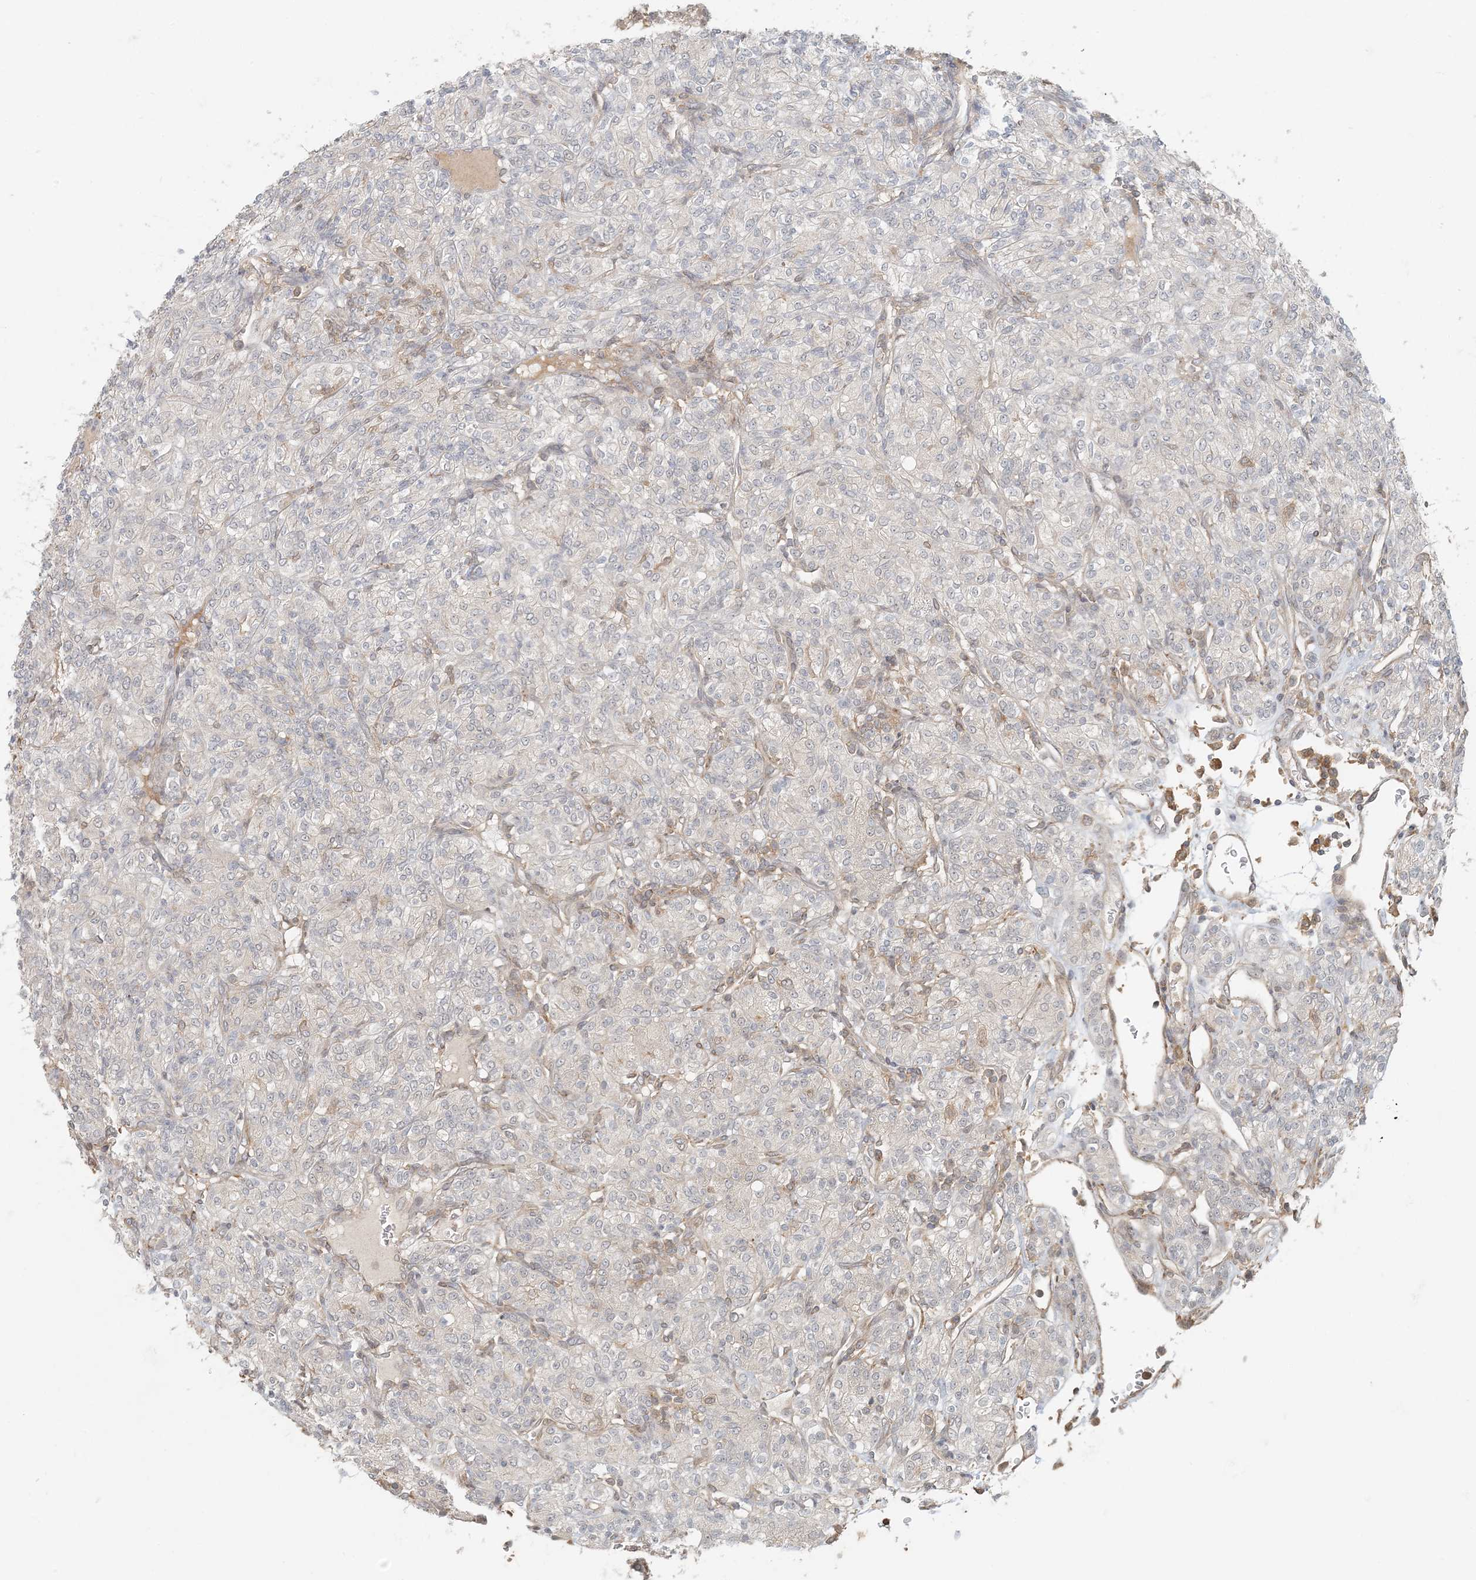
{"staining": {"intensity": "negative", "quantity": "none", "location": "none"}, "tissue": "renal cancer", "cell_type": "Tumor cells", "image_type": "cancer", "snomed": [{"axis": "morphology", "description": "Adenocarcinoma, NOS"}, {"axis": "topography", "description": "Kidney"}], "caption": "Immunohistochemical staining of human renal cancer exhibits no significant positivity in tumor cells.", "gene": "OBI1", "patient": {"sex": "male", "age": 77}}